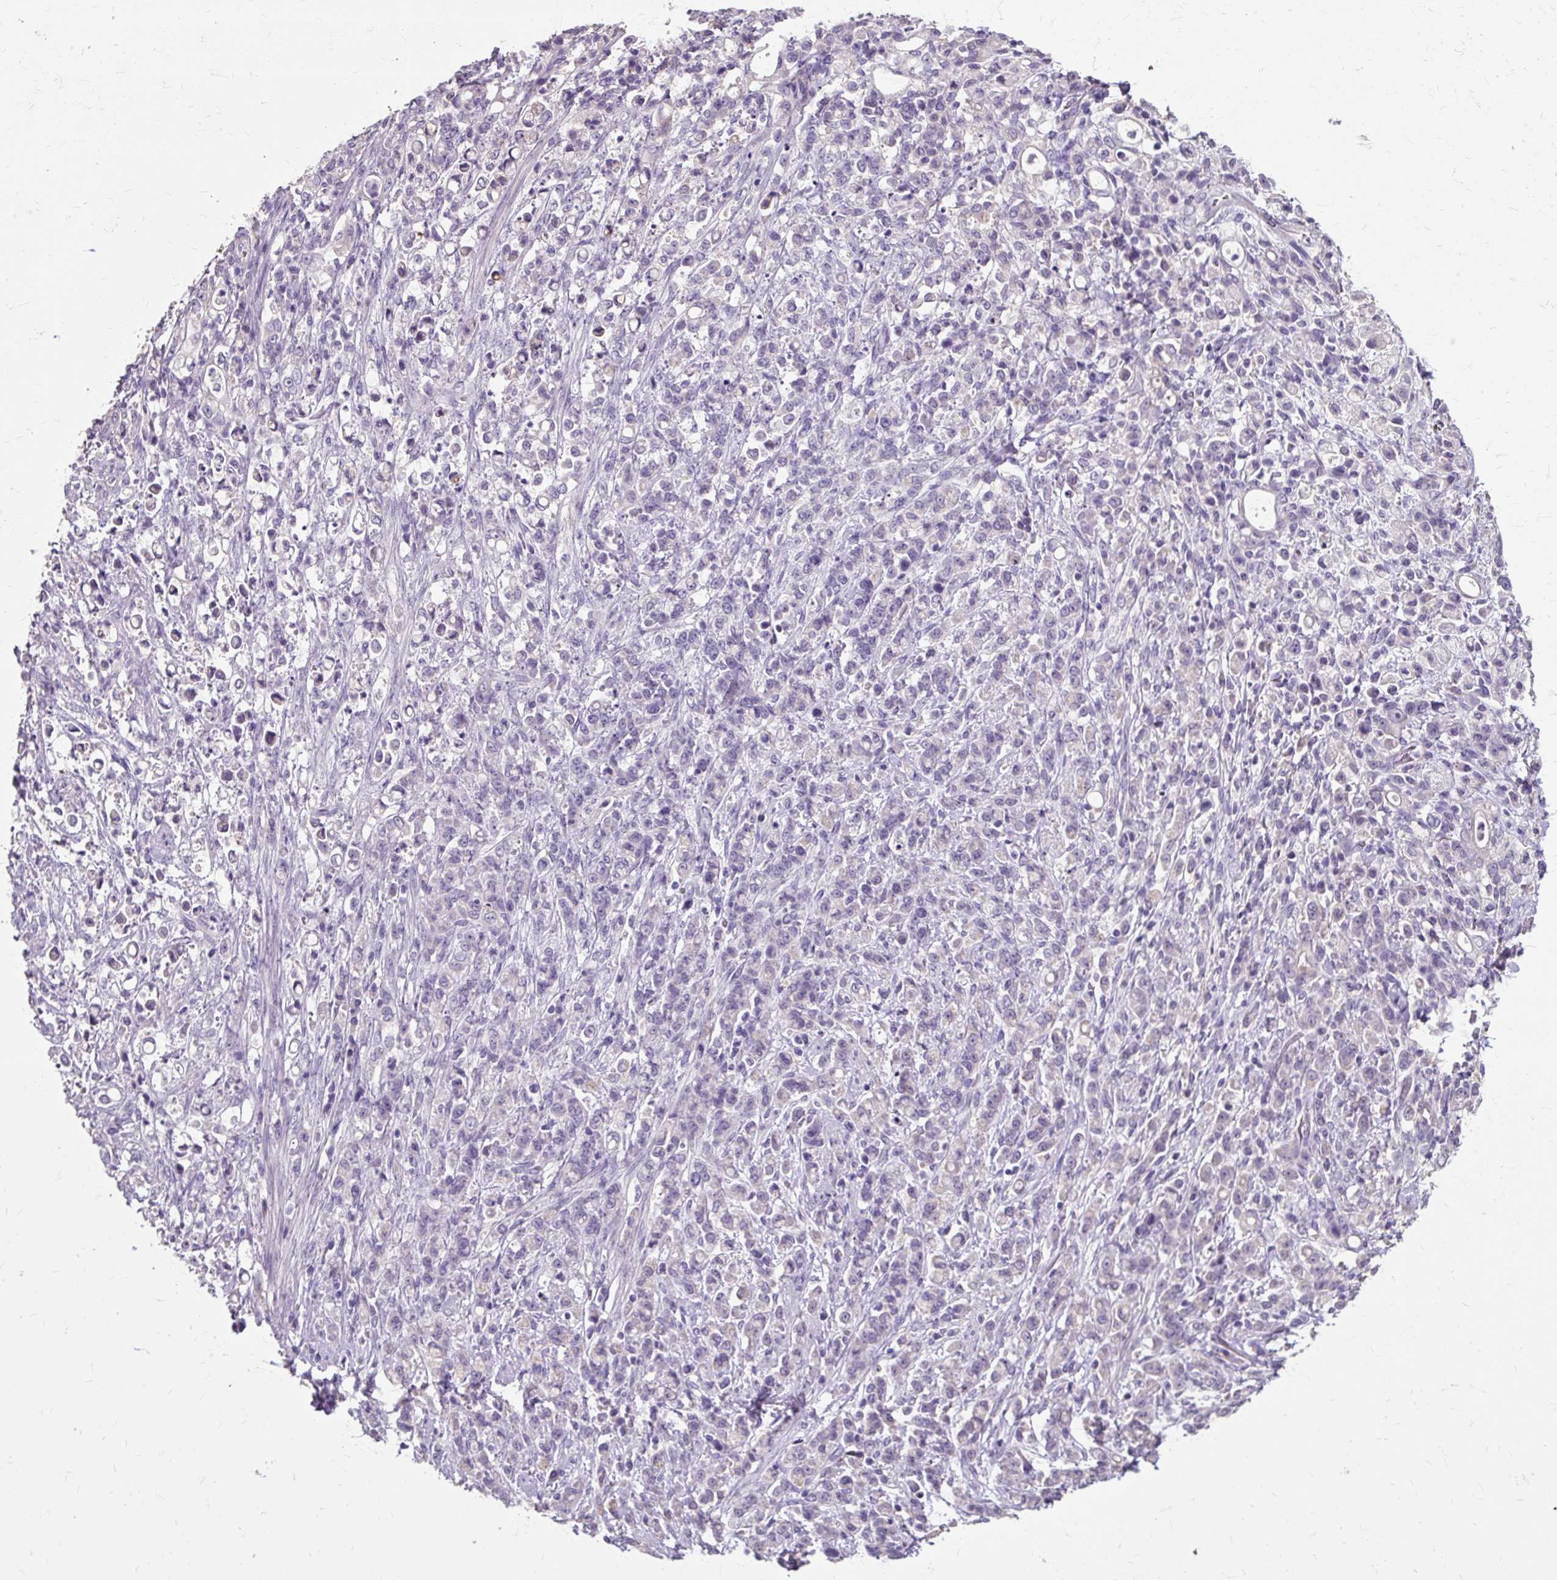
{"staining": {"intensity": "negative", "quantity": "none", "location": "none"}, "tissue": "stomach cancer", "cell_type": "Tumor cells", "image_type": "cancer", "snomed": [{"axis": "morphology", "description": "Adenocarcinoma, NOS"}, {"axis": "topography", "description": "Stomach"}], "caption": "Tumor cells are negative for brown protein staining in stomach cancer (adenocarcinoma).", "gene": "KLHL24", "patient": {"sex": "female", "age": 60}}